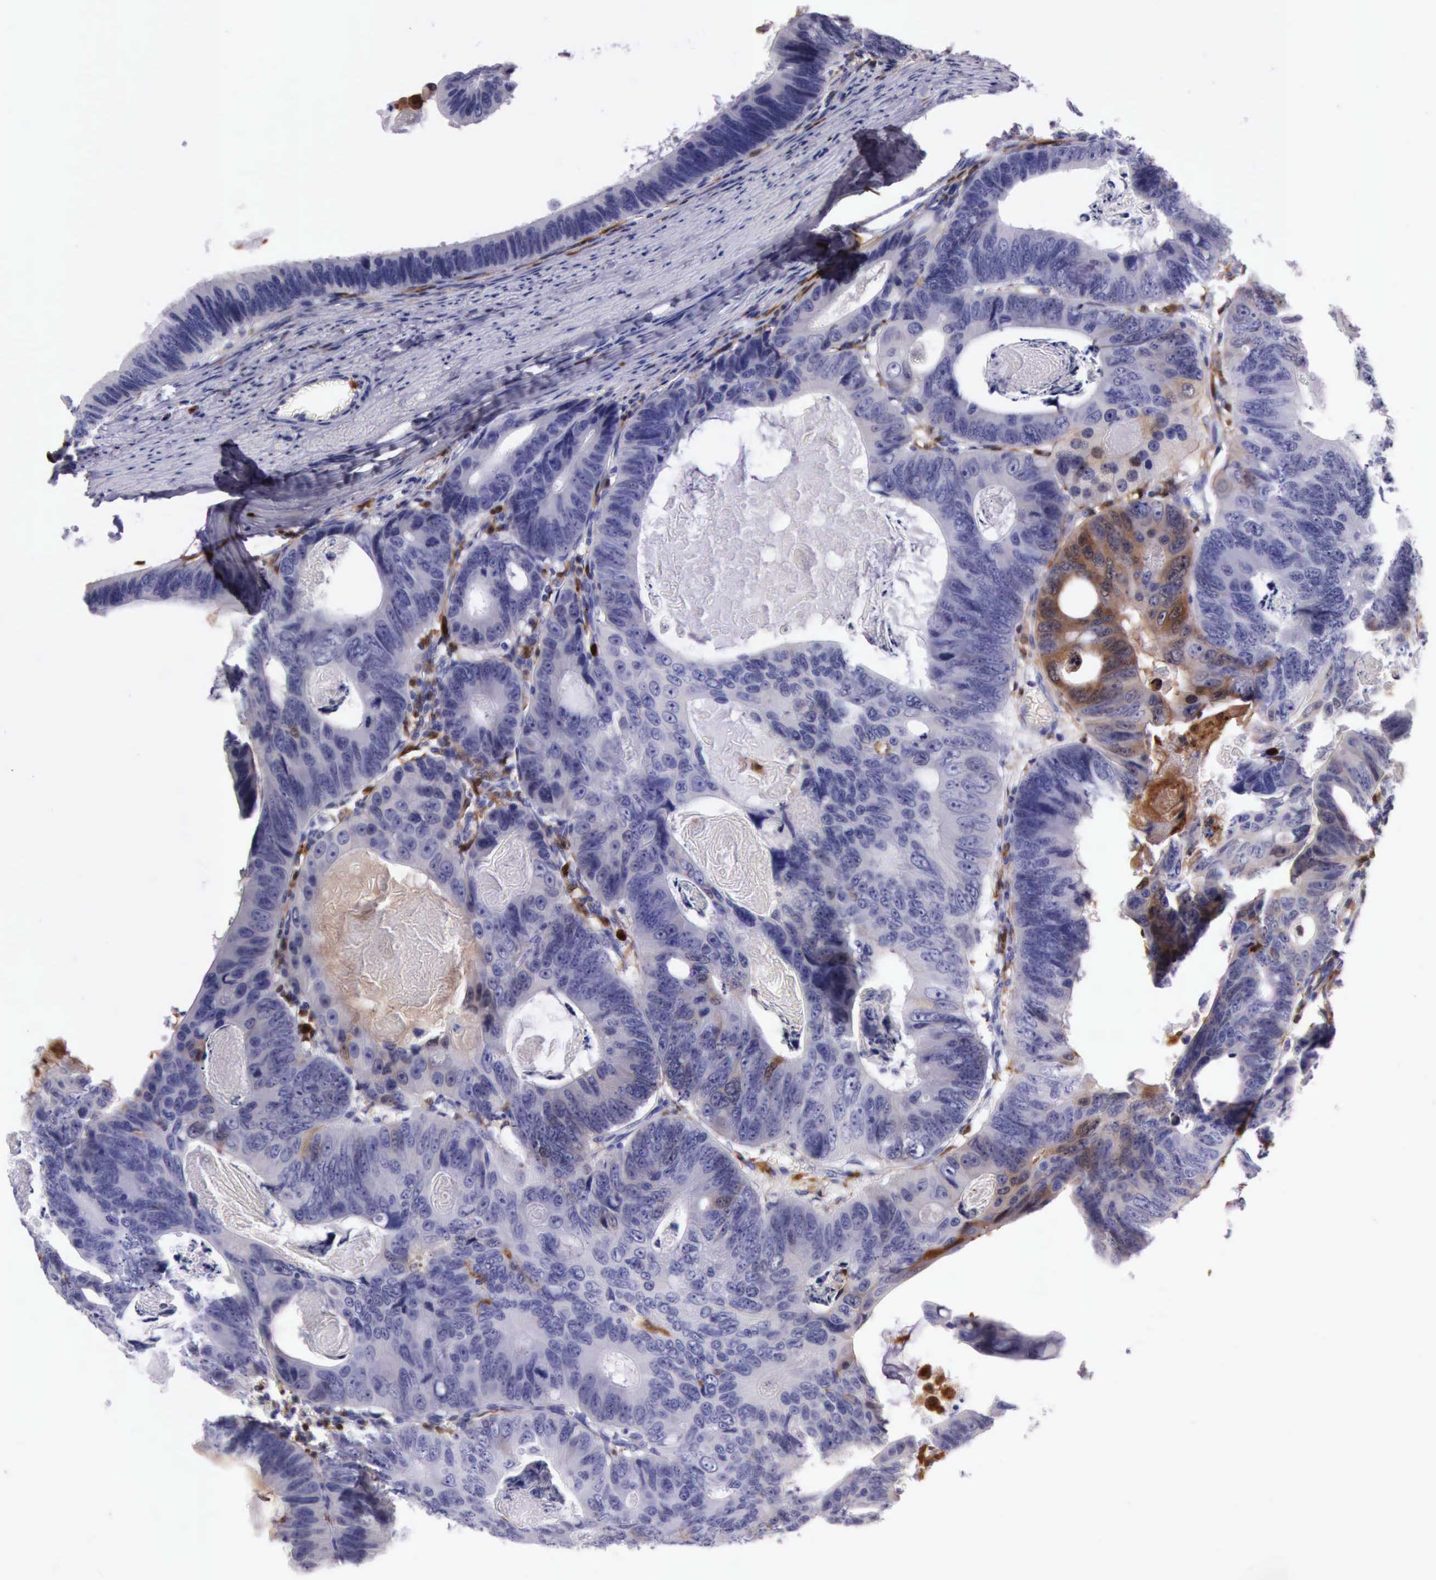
{"staining": {"intensity": "negative", "quantity": "none", "location": "none"}, "tissue": "colorectal cancer", "cell_type": "Tumor cells", "image_type": "cancer", "snomed": [{"axis": "morphology", "description": "Adenocarcinoma, NOS"}, {"axis": "topography", "description": "Colon"}], "caption": "A photomicrograph of colorectal adenocarcinoma stained for a protein exhibits no brown staining in tumor cells.", "gene": "CSTA", "patient": {"sex": "female", "age": 55}}